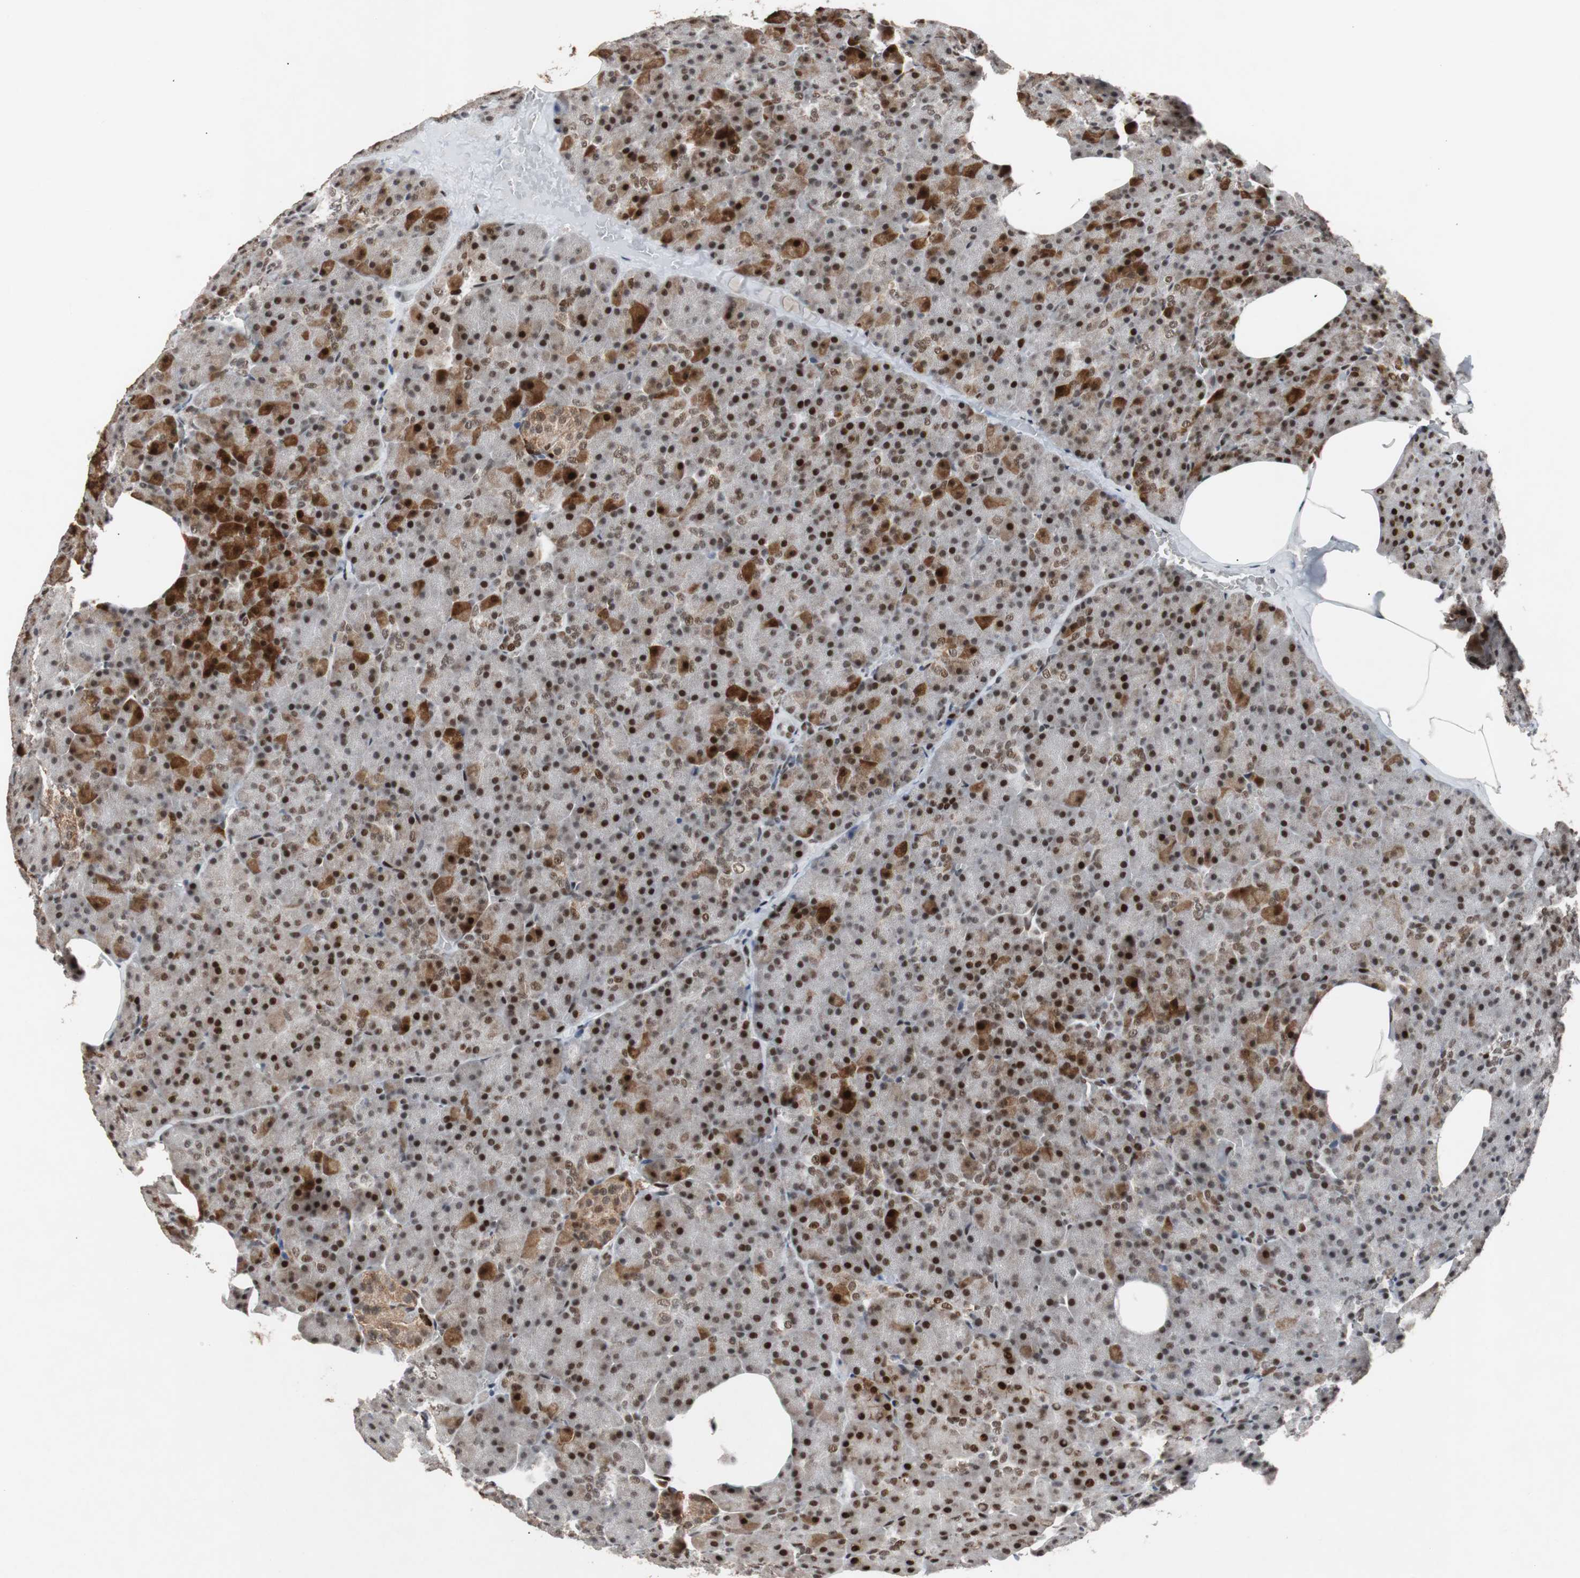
{"staining": {"intensity": "moderate", "quantity": ">75%", "location": "nuclear"}, "tissue": "pancreas", "cell_type": "Exocrine glandular cells", "image_type": "normal", "snomed": [{"axis": "morphology", "description": "Normal tissue, NOS"}, {"axis": "topography", "description": "Pancreas"}], "caption": "An immunohistochemistry photomicrograph of unremarkable tissue is shown. Protein staining in brown highlights moderate nuclear positivity in pancreas within exocrine glandular cells. The protein is stained brown, and the nuclei are stained in blue (DAB IHC with brightfield microscopy, high magnification).", "gene": "NBL1", "patient": {"sex": "female", "age": 35}}